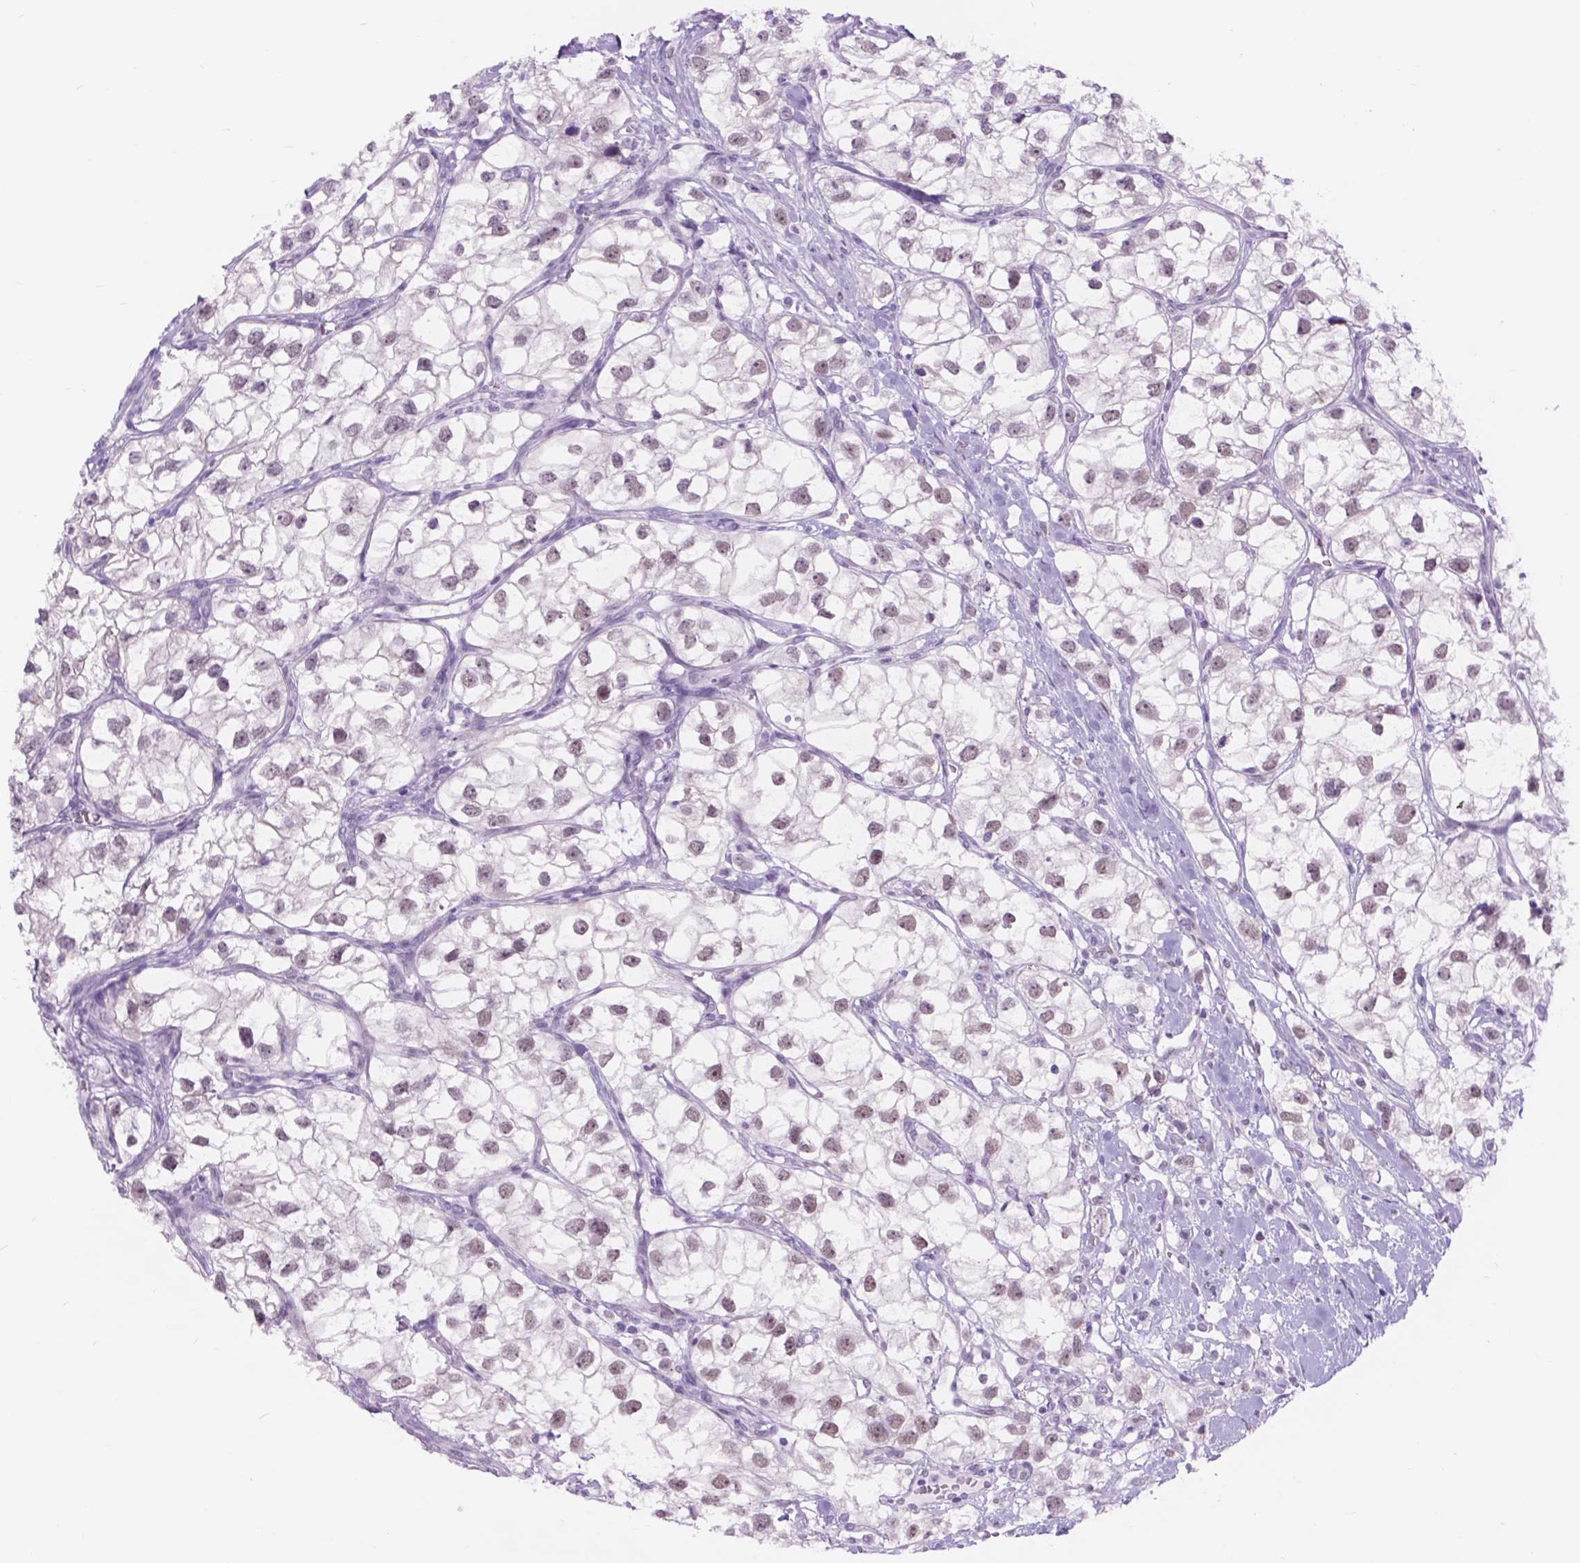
{"staining": {"intensity": "weak", "quantity": ">75%", "location": "nuclear"}, "tissue": "renal cancer", "cell_type": "Tumor cells", "image_type": "cancer", "snomed": [{"axis": "morphology", "description": "Adenocarcinoma, NOS"}, {"axis": "topography", "description": "Kidney"}], "caption": "Adenocarcinoma (renal) tissue shows weak nuclear staining in about >75% of tumor cells", "gene": "DCC", "patient": {"sex": "male", "age": 59}}